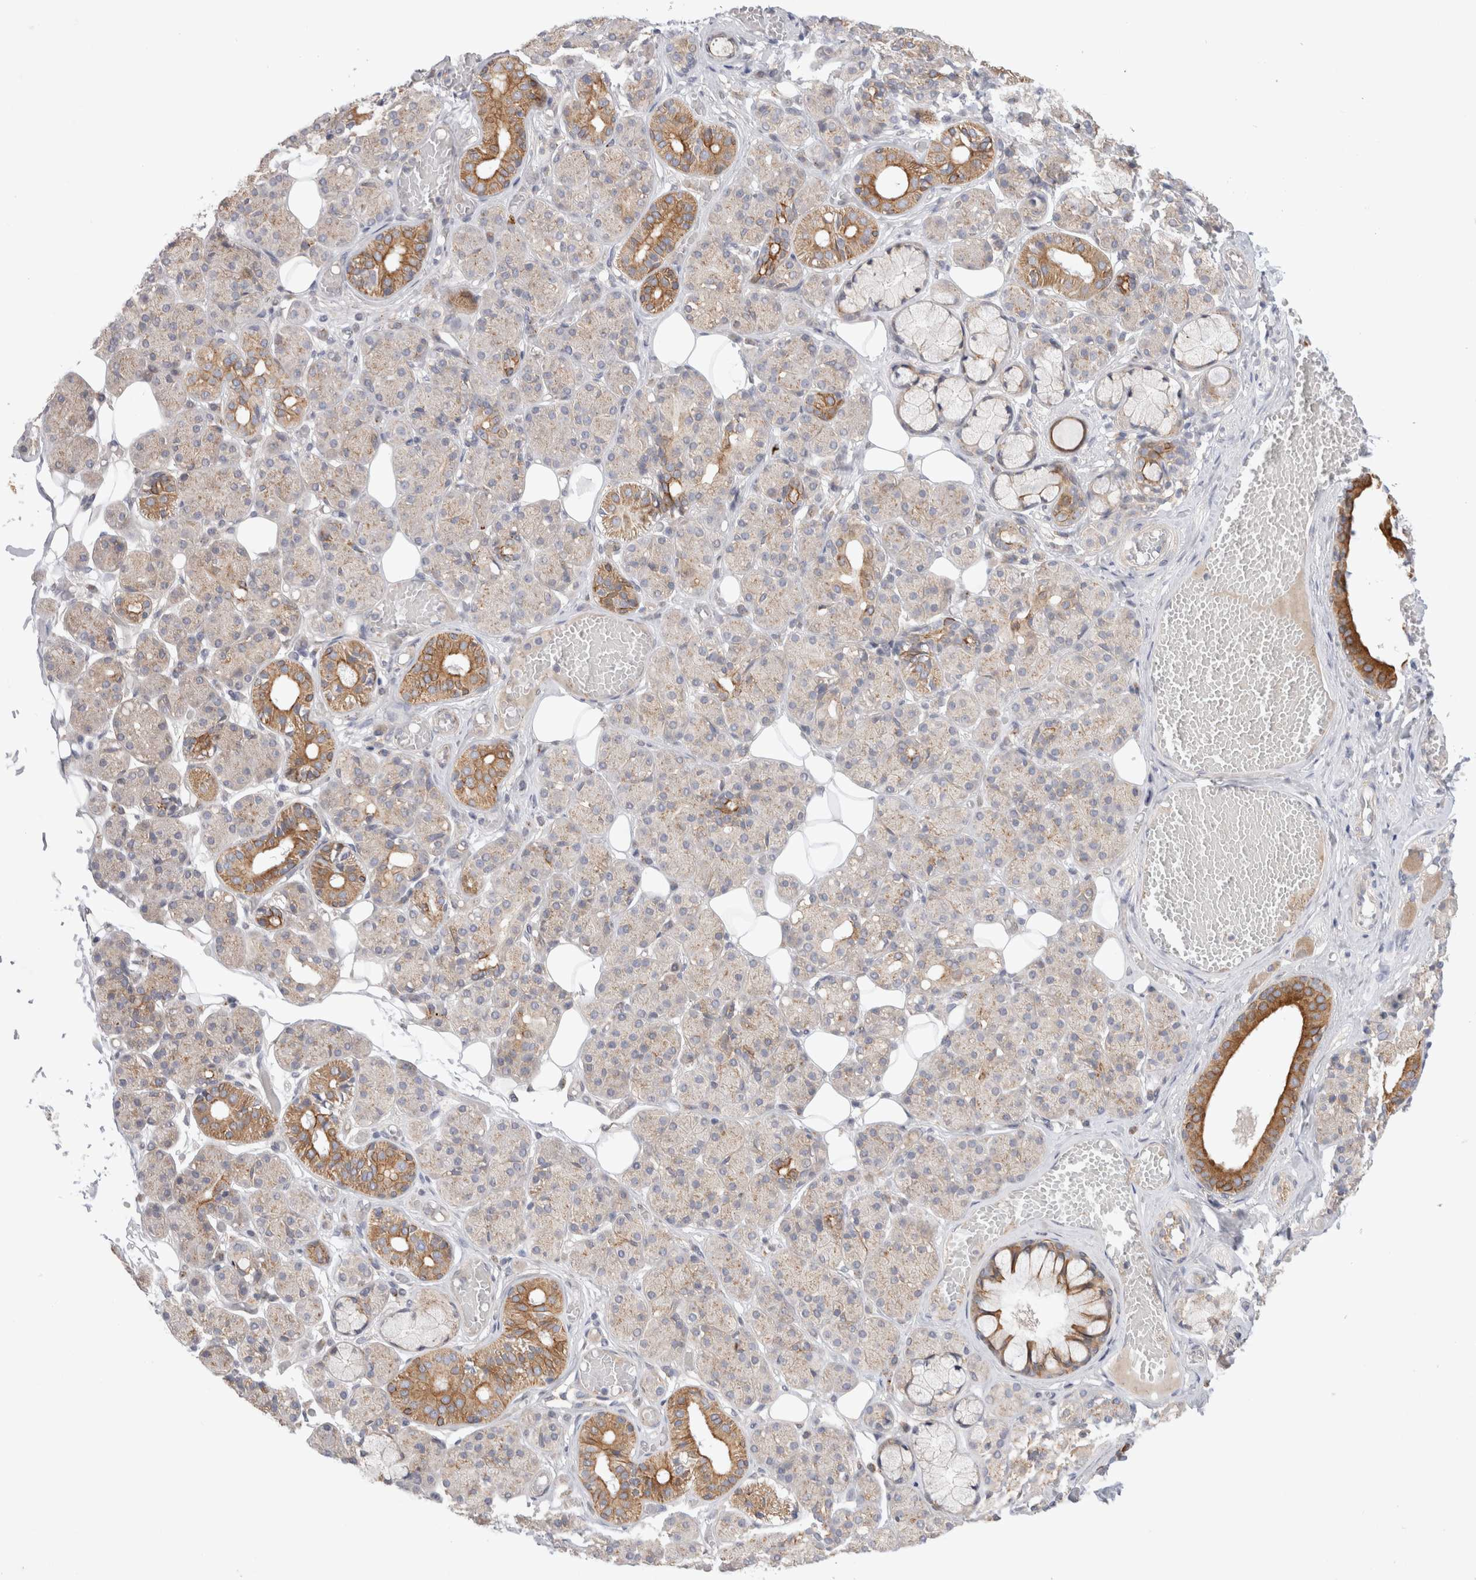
{"staining": {"intensity": "moderate", "quantity": "25%-75%", "location": "cytoplasmic/membranous"}, "tissue": "salivary gland", "cell_type": "Glandular cells", "image_type": "normal", "snomed": [{"axis": "morphology", "description": "Normal tissue, NOS"}, {"axis": "topography", "description": "Salivary gland"}], "caption": "DAB immunohistochemical staining of unremarkable human salivary gland displays moderate cytoplasmic/membranous protein staining in approximately 25%-75% of glandular cells.", "gene": "NPC1", "patient": {"sex": "male", "age": 63}}